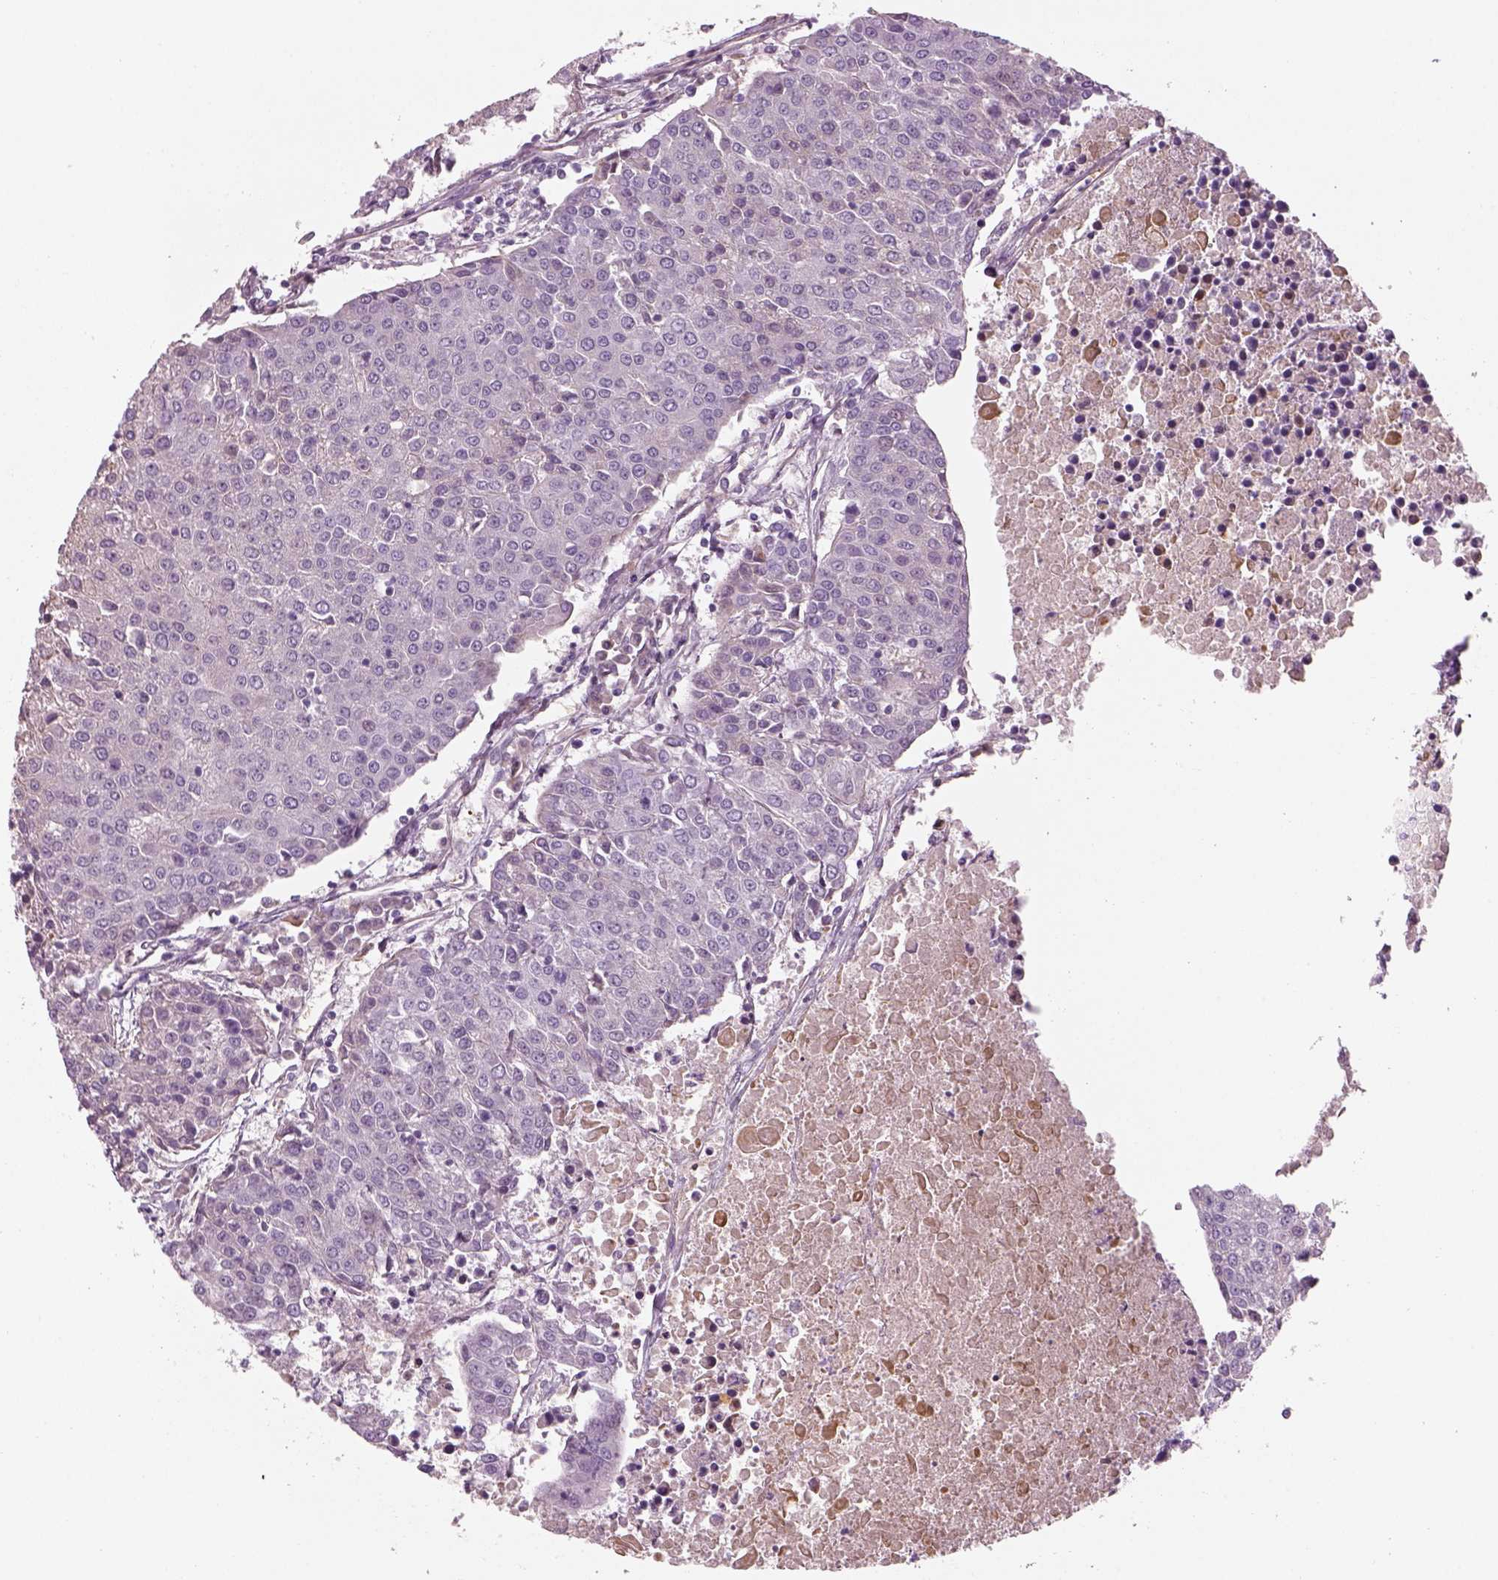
{"staining": {"intensity": "negative", "quantity": "none", "location": "none"}, "tissue": "urothelial cancer", "cell_type": "Tumor cells", "image_type": "cancer", "snomed": [{"axis": "morphology", "description": "Urothelial carcinoma, High grade"}, {"axis": "topography", "description": "Urinary bladder"}], "caption": "This is an immunohistochemistry image of human urothelial carcinoma (high-grade). There is no positivity in tumor cells.", "gene": "PABPC1L2B", "patient": {"sex": "female", "age": 85}}